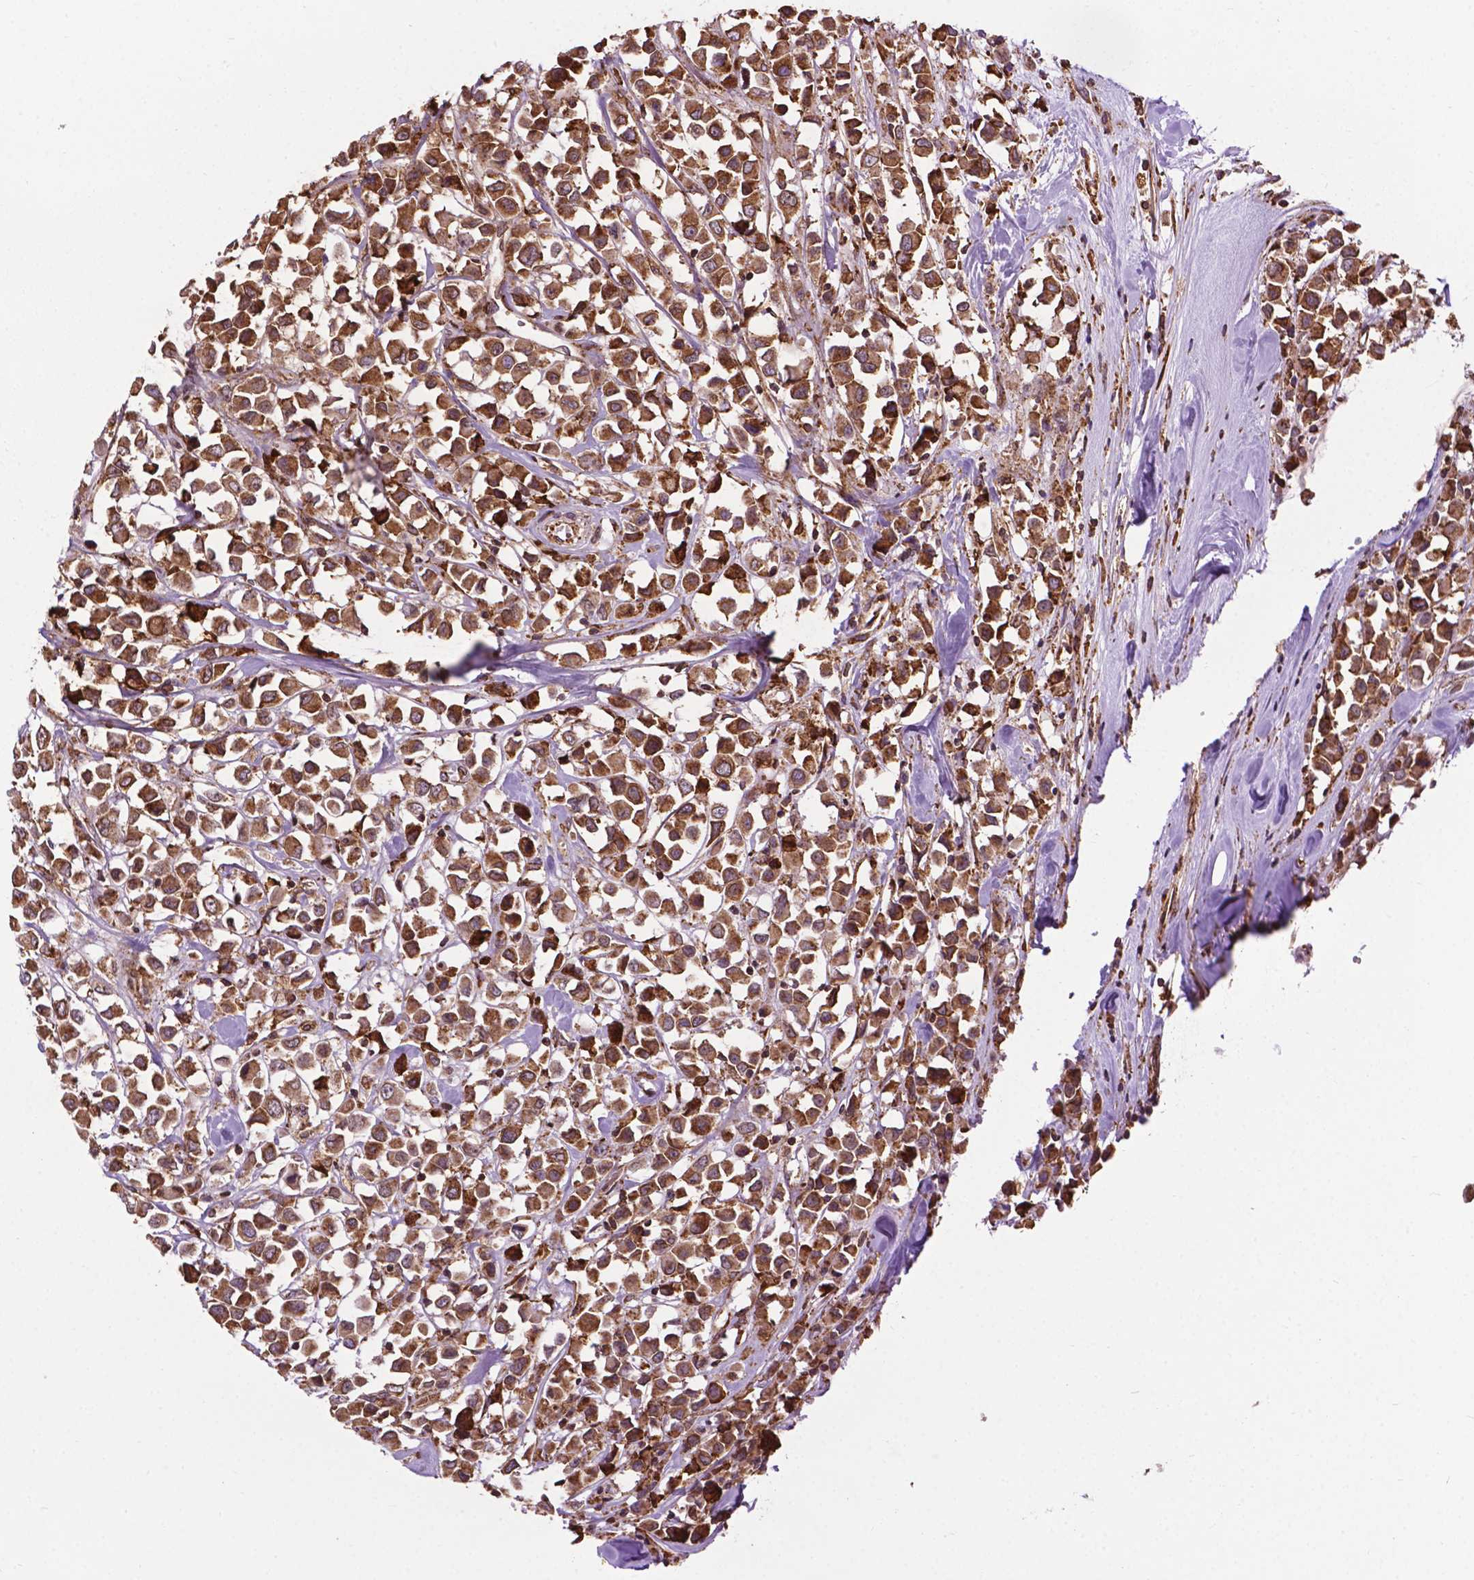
{"staining": {"intensity": "moderate", "quantity": ">75%", "location": "cytoplasmic/membranous"}, "tissue": "breast cancer", "cell_type": "Tumor cells", "image_type": "cancer", "snomed": [{"axis": "morphology", "description": "Duct carcinoma"}, {"axis": "topography", "description": "Breast"}], "caption": "Tumor cells display medium levels of moderate cytoplasmic/membranous staining in about >75% of cells in human breast invasive ductal carcinoma.", "gene": "GANAB", "patient": {"sex": "female", "age": 61}}